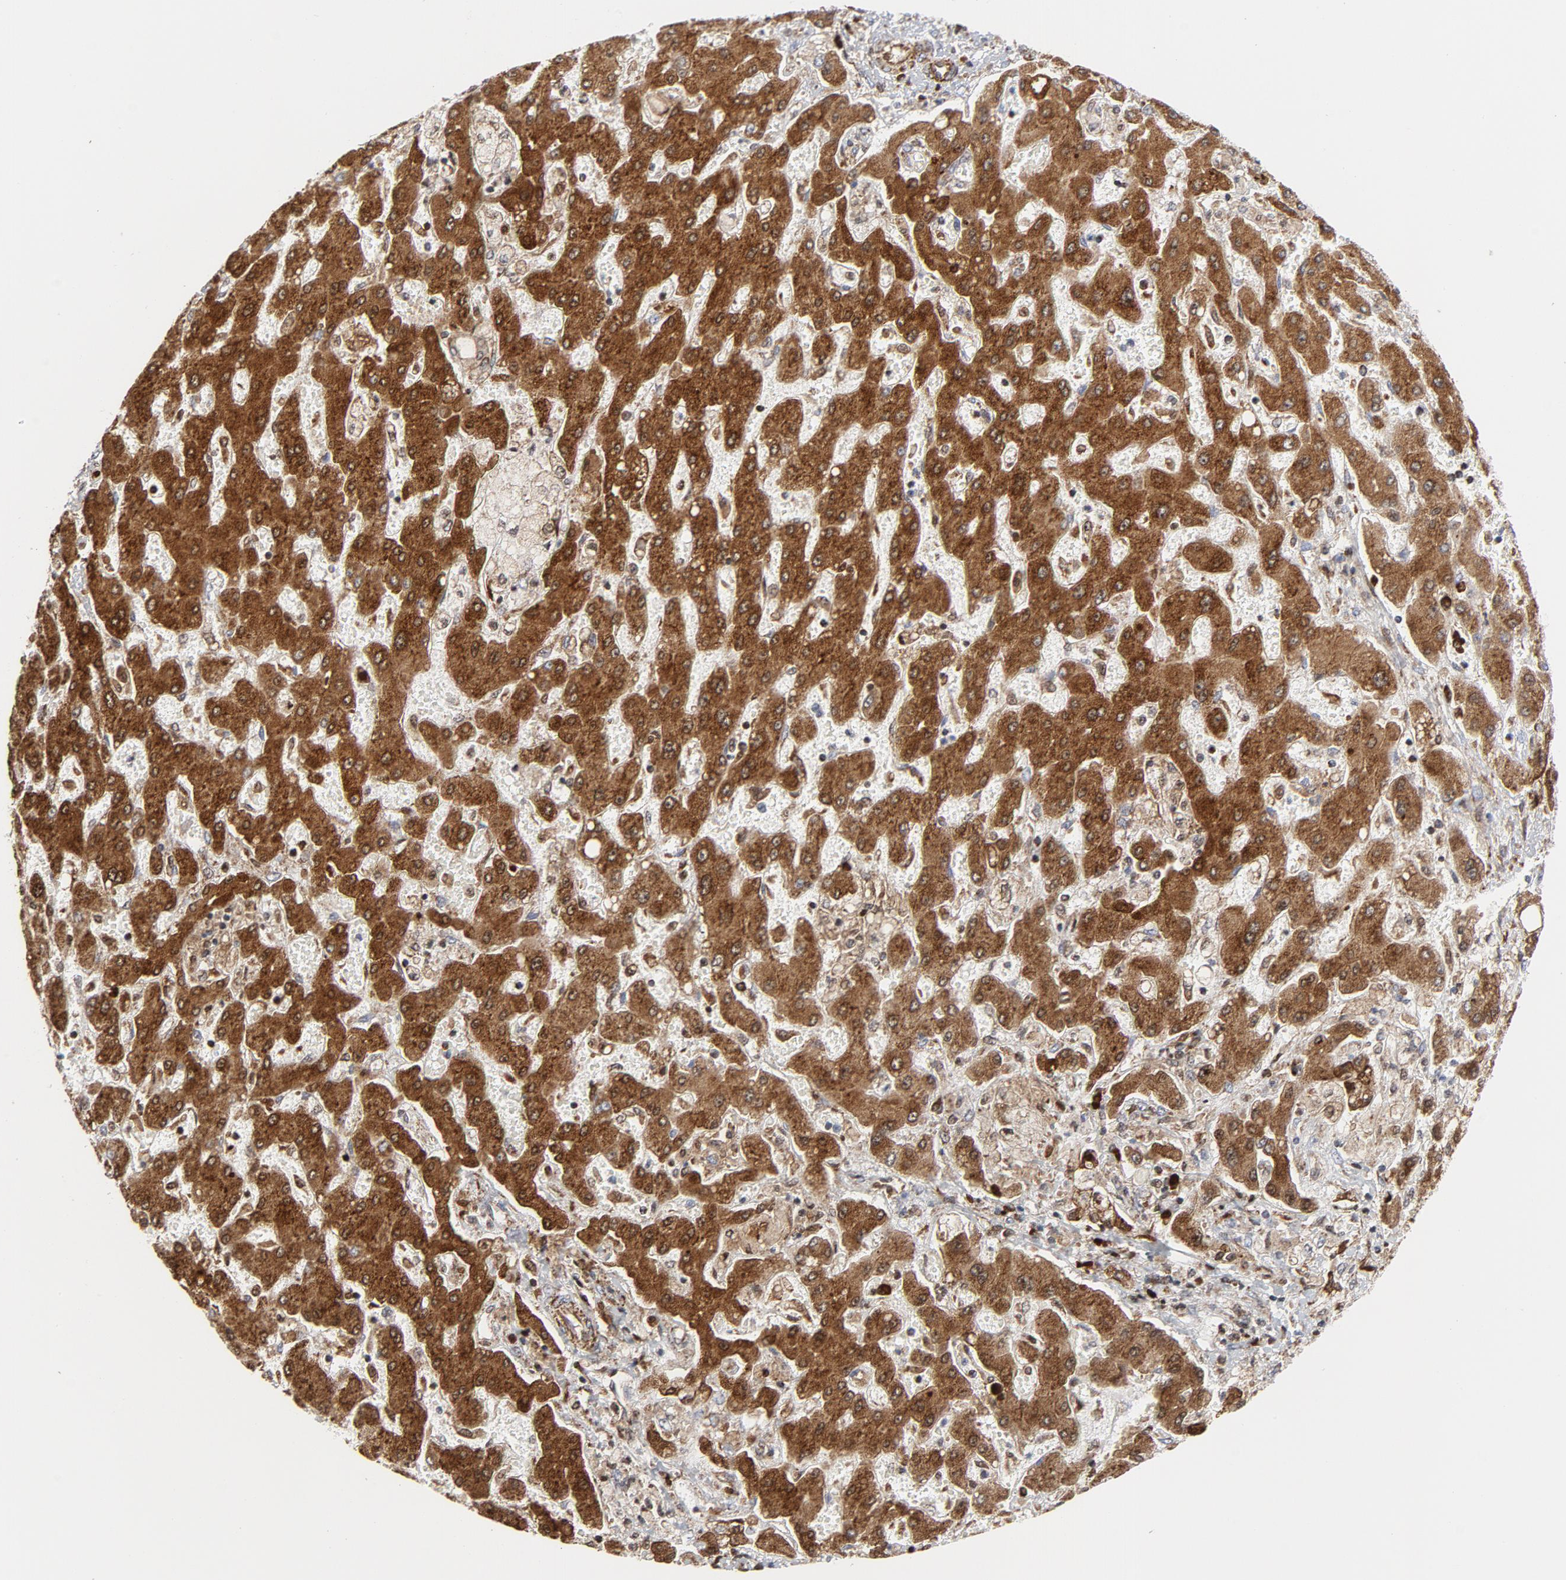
{"staining": {"intensity": "strong", "quantity": ">75%", "location": "cytoplasmic/membranous,nuclear"}, "tissue": "liver cancer", "cell_type": "Tumor cells", "image_type": "cancer", "snomed": [{"axis": "morphology", "description": "Cholangiocarcinoma"}, {"axis": "topography", "description": "Liver"}], "caption": "High-magnification brightfield microscopy of liver cancer stained with DAB (3,3'-diaminobenzidine) (brown) and counterstained with hematoxylin (blue). tumor cells exhibit strong cytoplasmic/membranous and nuclear expression is seen in about>75% of cells. The staining was performed using DAB to visualize the protein expression in brown, while the nuclei were stained in blue with hematoxylin (Magnification: 20x).", "gene": "CYCS", "patient": {"sex": "male", "age": 50}}